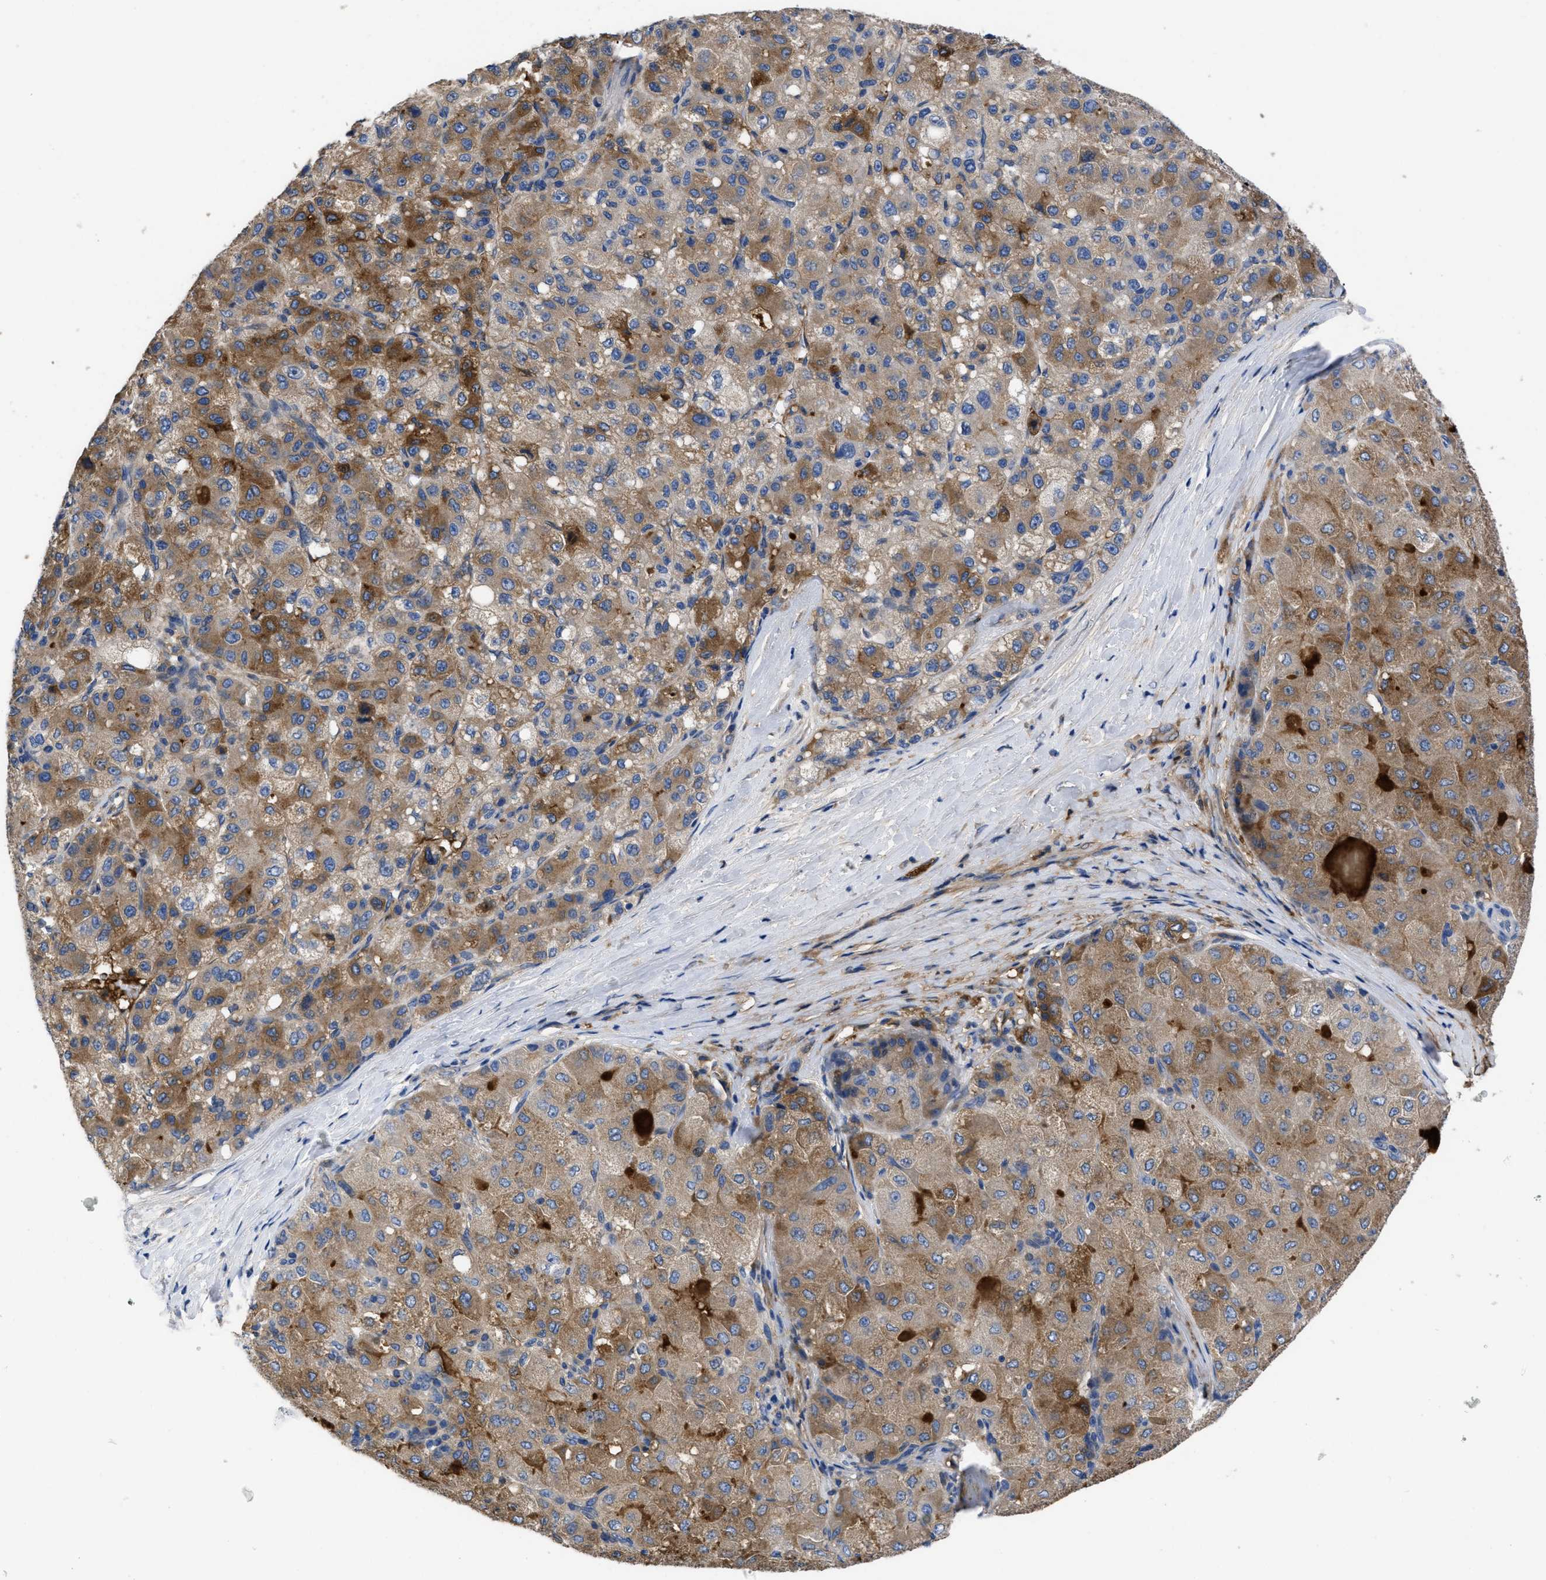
{"staining": {"intensity": "moderate", "quantity": ">75%", "location": "cytoplasmic/membranous"}, "tissue": "liver cancer", "cell_type": "Tumor cells", "image_type": "cancer", "snomed": [{"axis": "morphology", "description": "Carcinoma, Hepatocellular, NOS"}, {"axis": "topography", "description": "Liver"}], "caption": "Hepatocellular carcinoma (liver) was stained to show a protein in brown. There is medium levels of moderate cytoplasmic/membranous expression in approximately >75% of tumor cells.", "gene": "SERPINA6", "patient": {"sex": "male", "age": 80}}